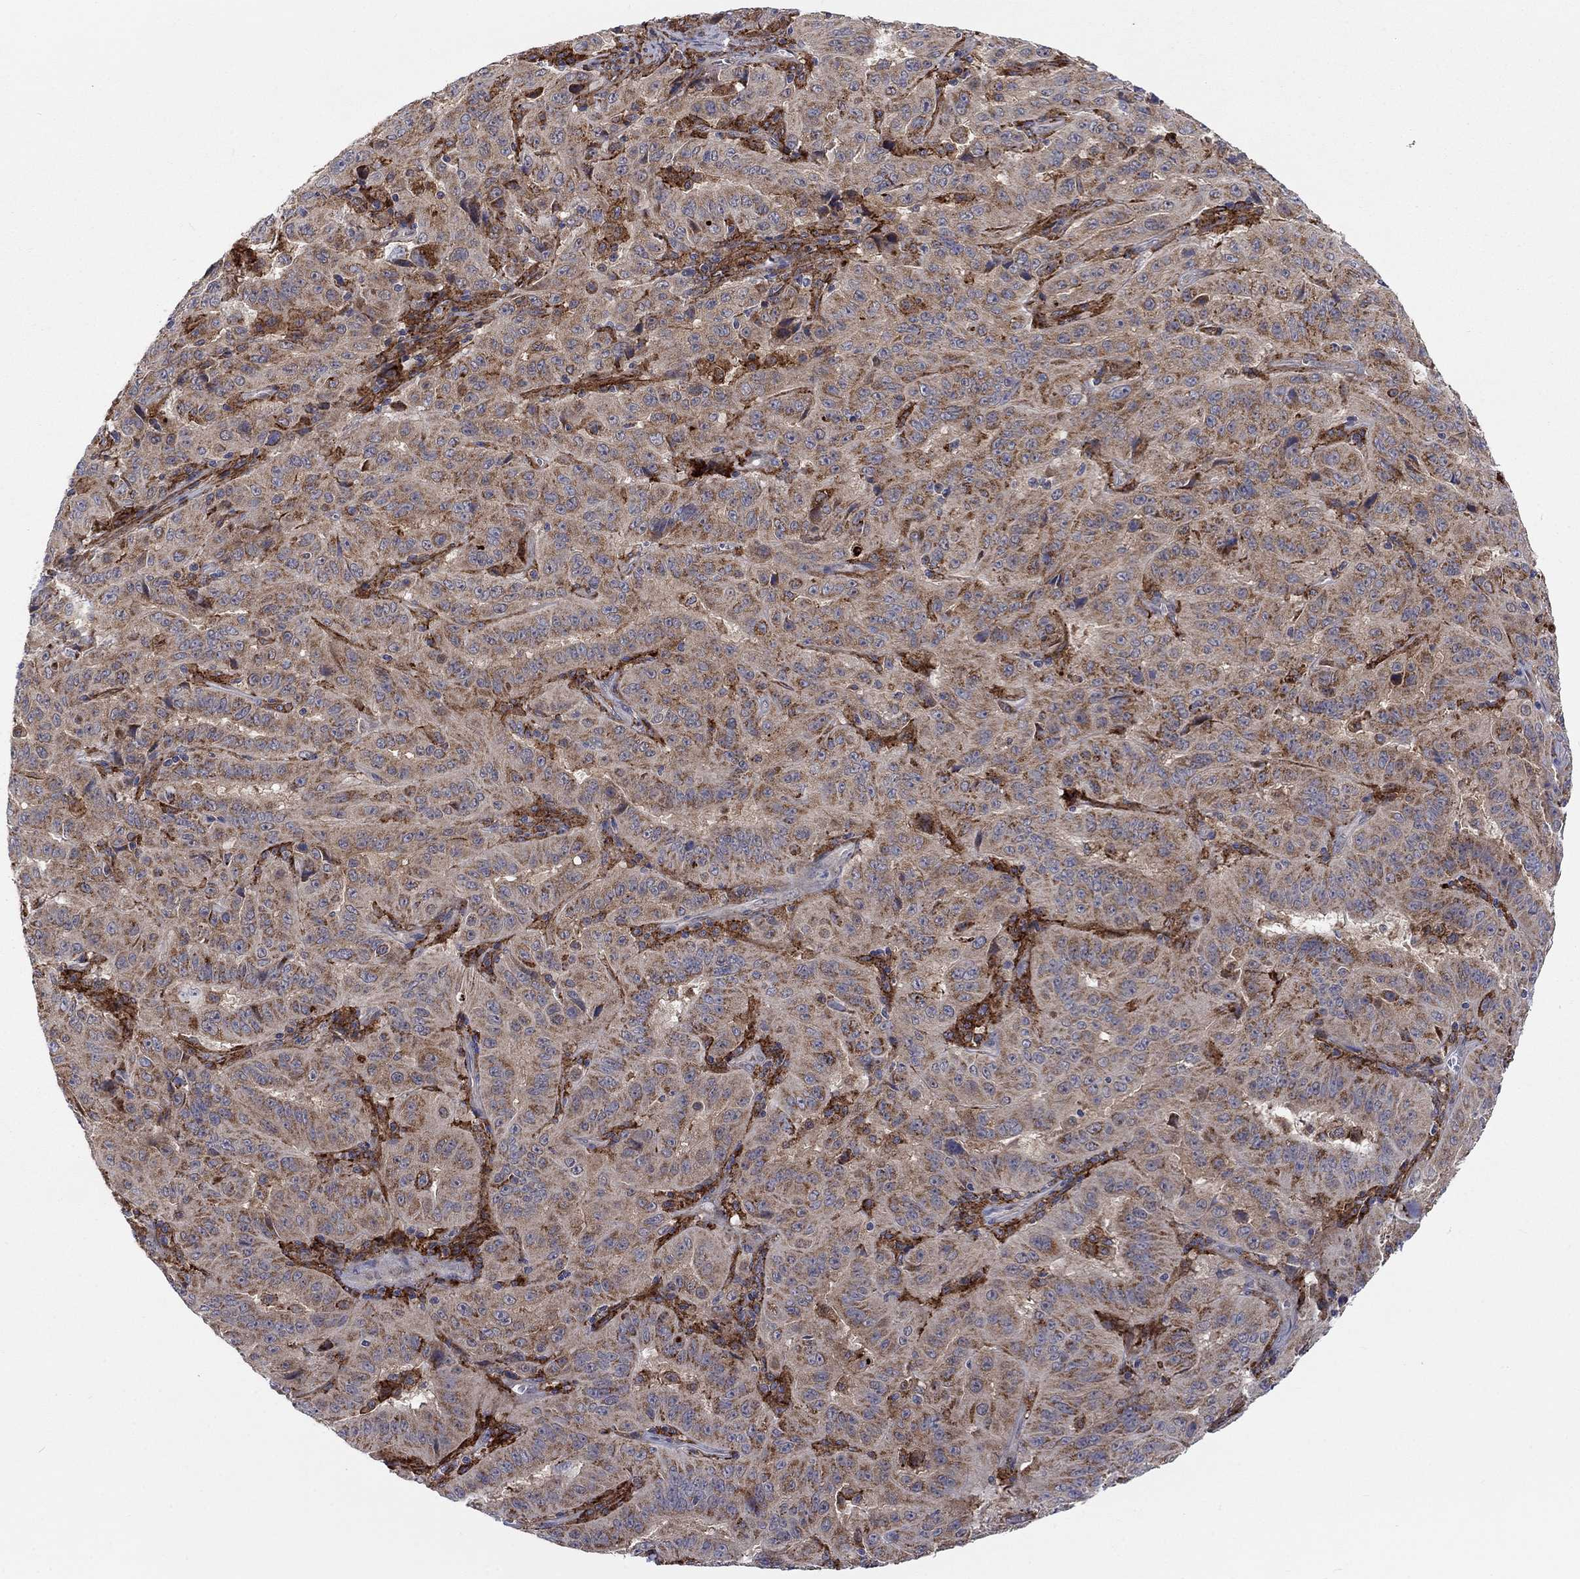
{"staining": {"intensity": "moderate", "quantity": ">75%", "location": "cytoplasmic/membranous"}, "tissue": "pancreatic cancer", "cell_type": "Tumor cells", "image_type": "cancer", "snomed": [{"axis": "morphology", "description": "Adenocarcinoma, NOS"}, {"axis": "topography", "description": "Pancreas"}], "caption": "The immunohistochemical stain shows moderate cytoplasmic/membranous staining in tumor cells of pancreatic cancer (adenocarcinoma) tissue.", "gene": "SLC35F2", "patient": {"sex": "male", "age": 63}}